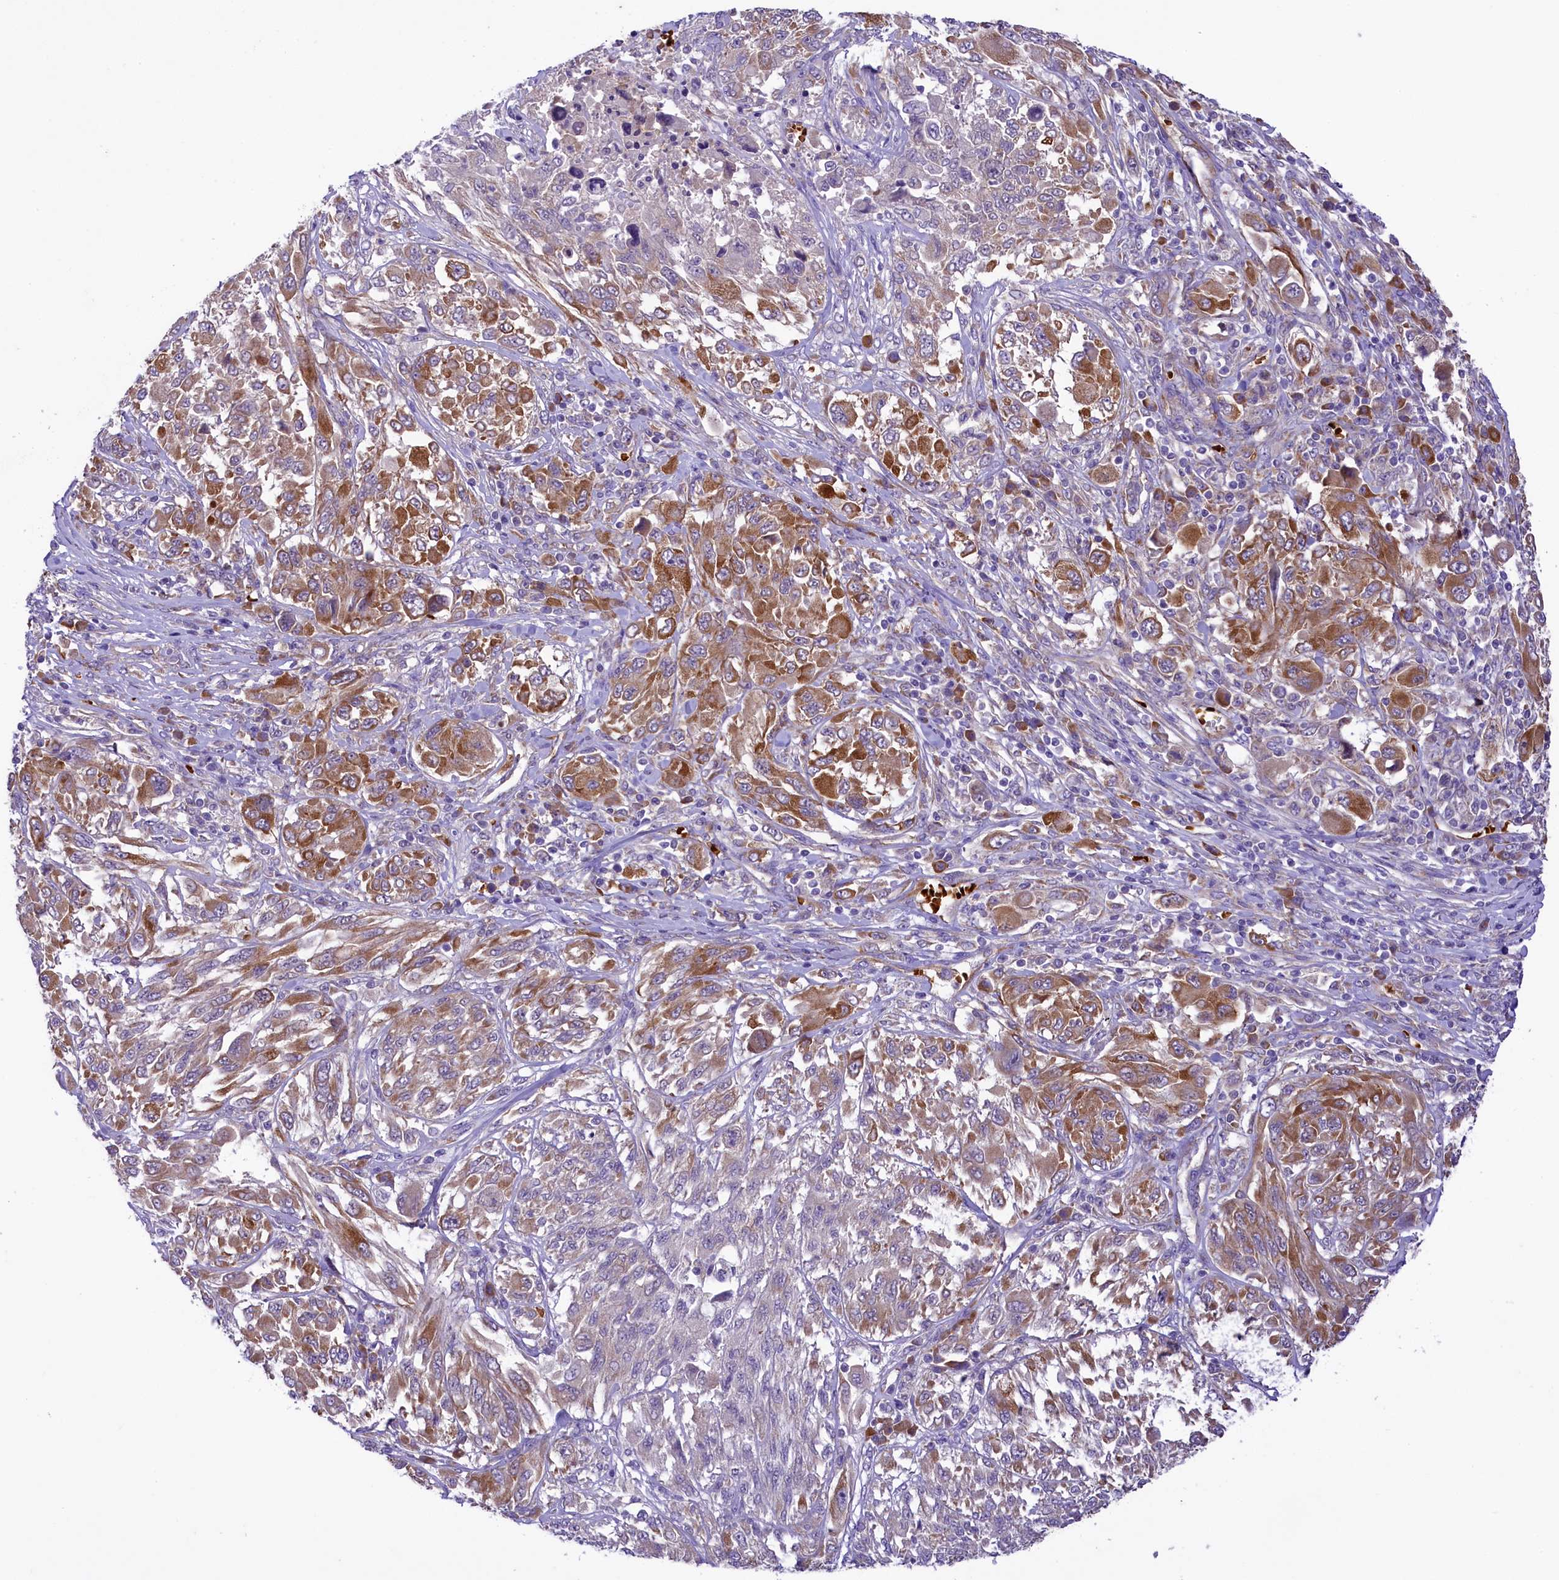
{"staining": {"intensity": "moderate", "quantity": "25%-75%", "location": "cytoplasmic/membranous"}, "tissue": "melanoma", "cell_type": "Tumor cells", "image_type": "cancer", "snomed": [{"axis": "morphology", "description": "Malignant melanoma, NOS"}, {"axis": "topography", "description": "Skin"}], "caption": "There is medium levels of moderate cytoplasmic/membranous staining in tumor cells of melanoma, as demonstrated by immunohistochemical staining (brown color).", "gene": "LARP4", "patient": {"sex": "female", "age": 91}}